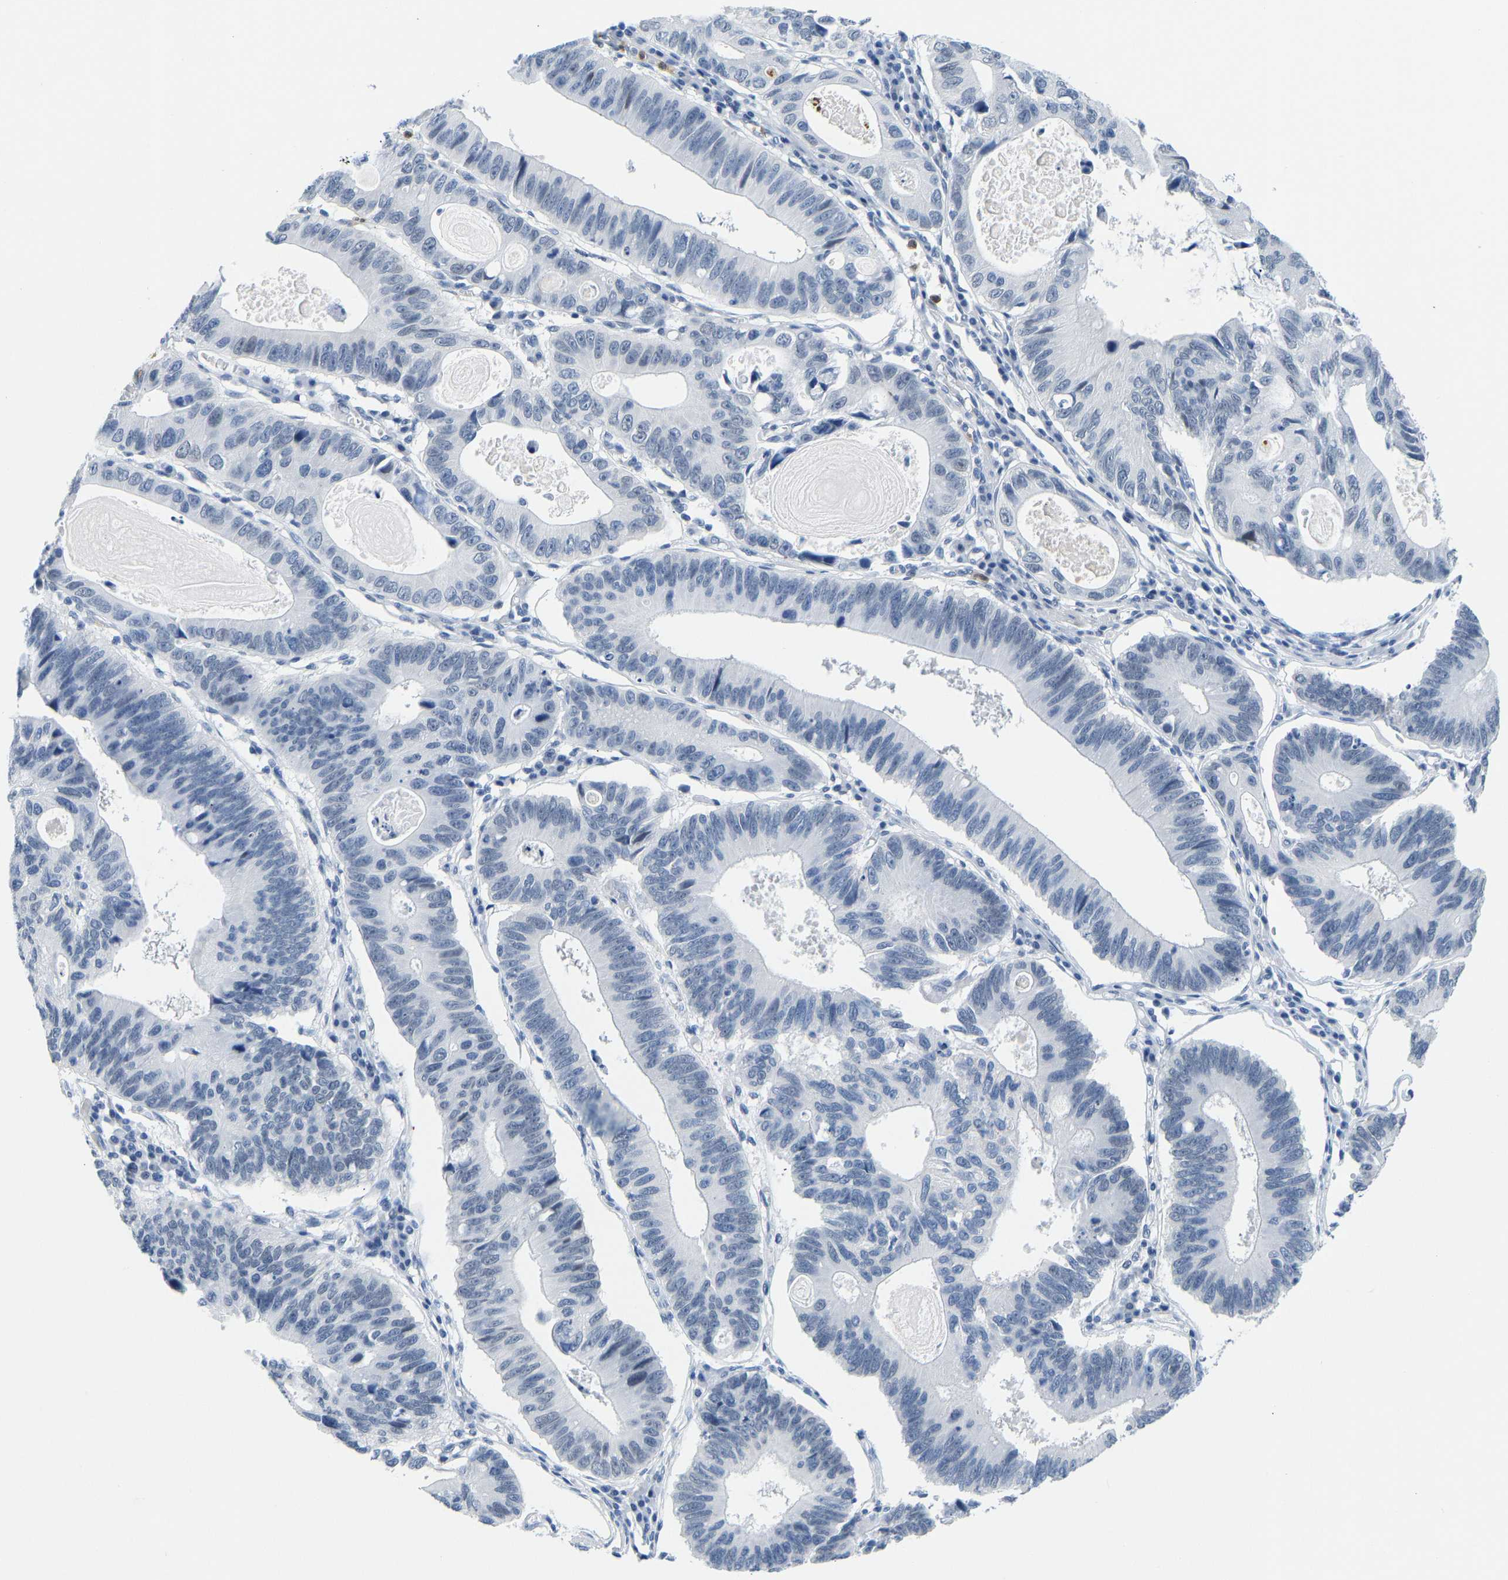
{"staining": {"intensity": "negative", "quantity": "none", "location": "none"}, "tissue": "stomach cancer", "cell_type": "Tumor cells", "image_type": "cancer", "snomed": [{"axis": "morphology", "description": "Adenocarcinoma, NOS"}, {"axis": "topography", "description": "Stomach"}], "caption": "DAB immunohistochemical staining of stomach cancer reveals no significant expression in tumor cells.", "gene": "TXNDC2", "patient": {"sex": "male", "age": 59}}